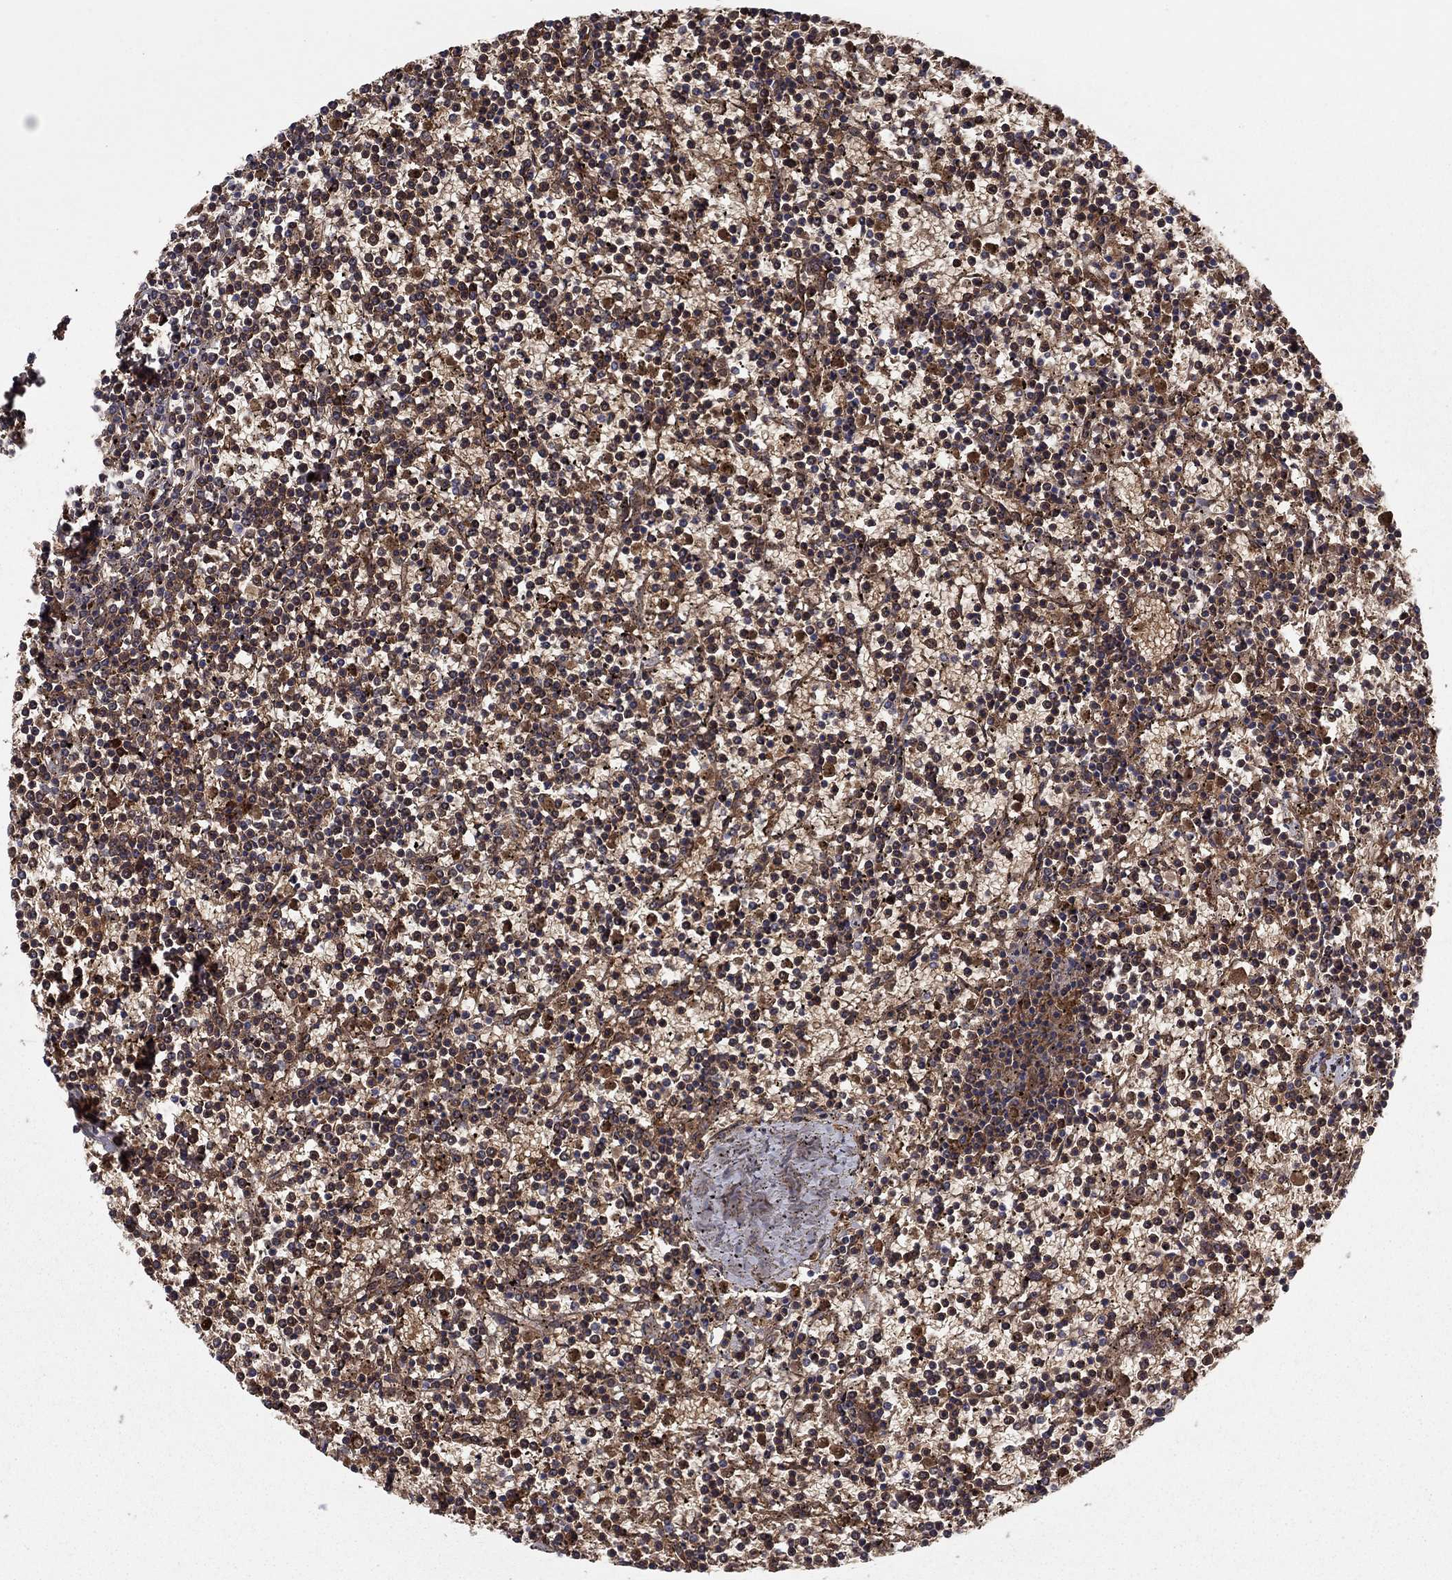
{"staining": {"intensity": "moderate", "quantity": ">75%", "location": "cytoplasmic/membranous"}, "tissue": "lymphoma", "cell_type": "Tumor cells", "image_type": "cancer", "snomed": [{"axis": "morphology", "description": "Malignant lymphoma, non-Hodgkin's type, Low grade"}, {"axis": "topography", "description": "Spleen"}], "caption": "There is medium levels of moderate cytoplasmic/membranous positivity in tumor cells of lymphoma, as demonstrated by immunohistochemical staining (brown color).", "gene": "HPX", "patient": {"sex": "female", "age": 19}}